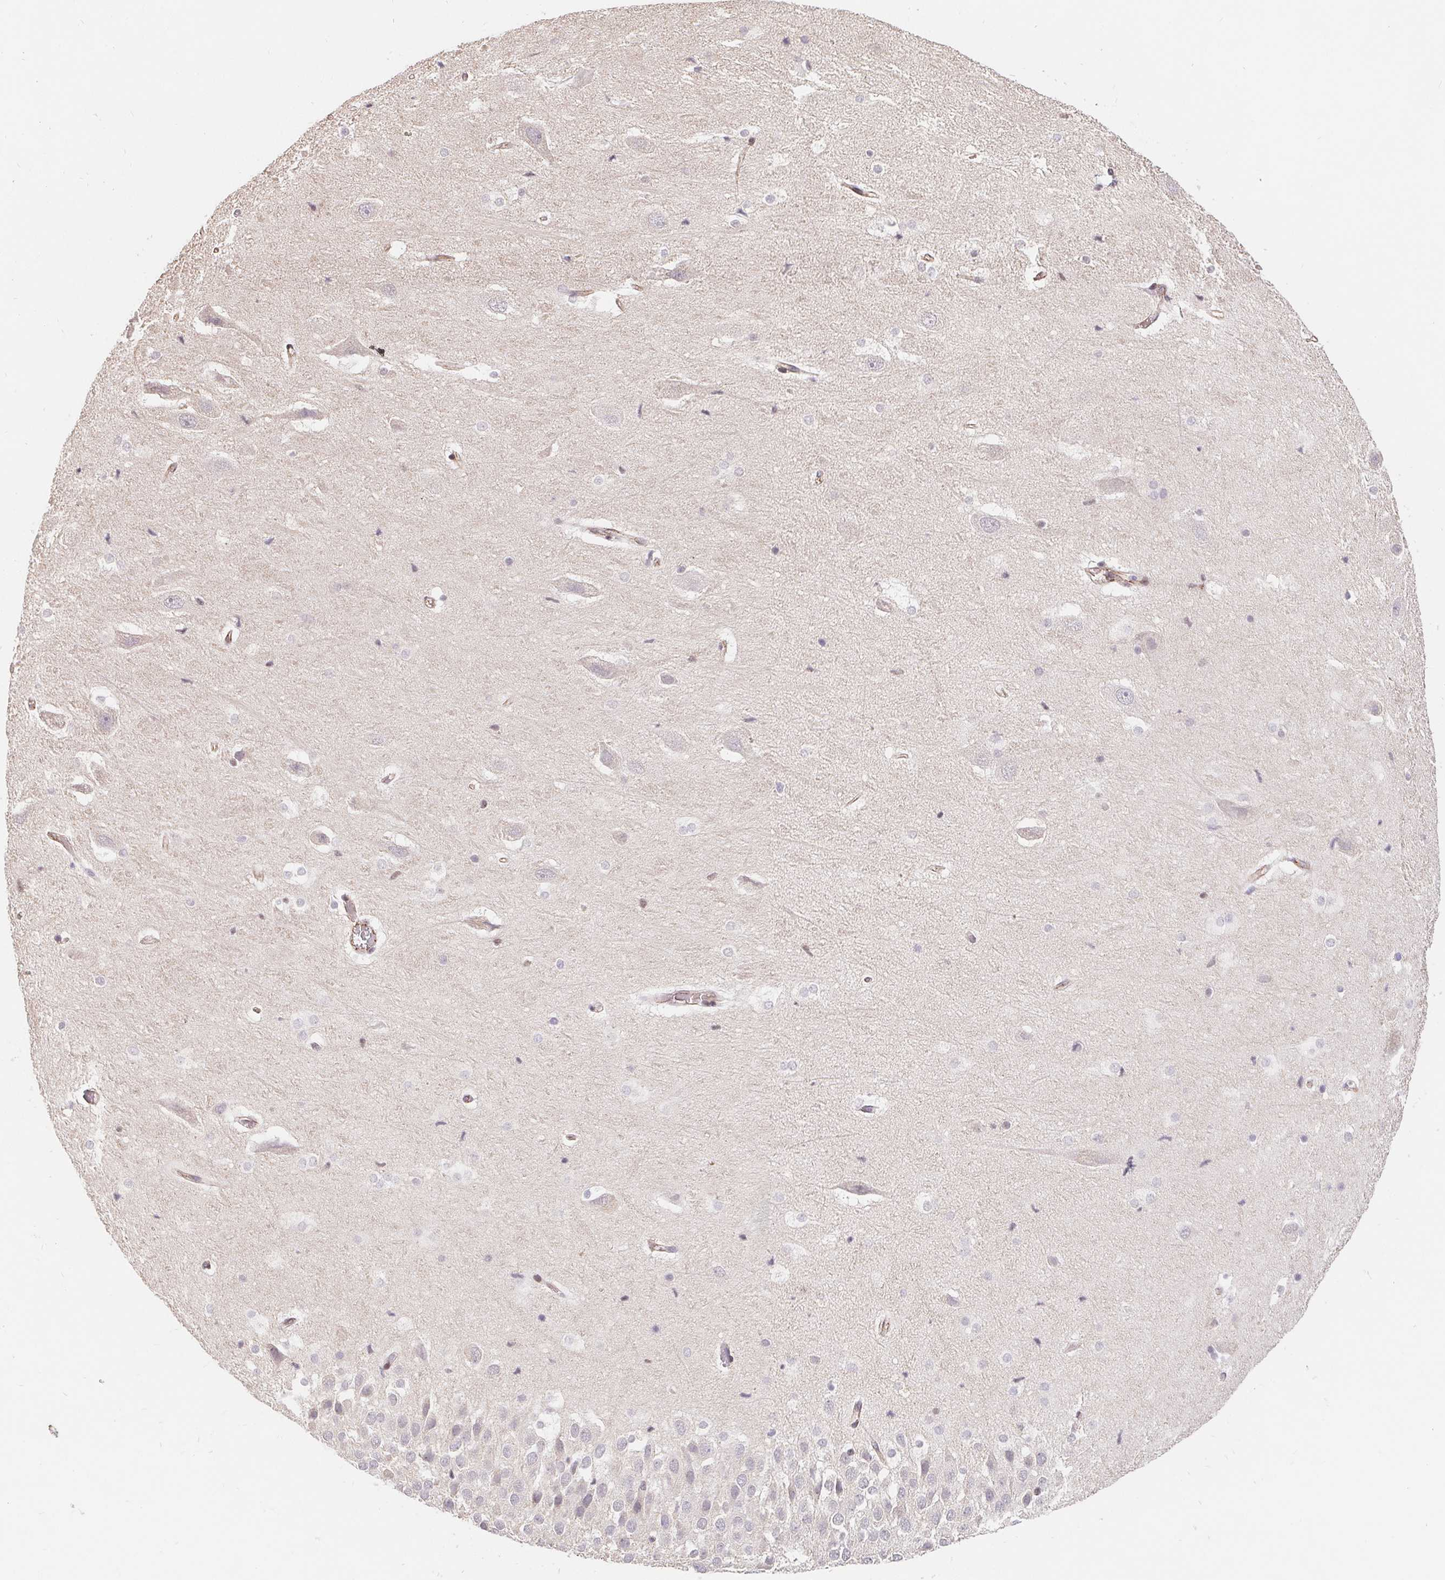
{"staining": {"intensity": "negative", "quantity": "none", "location": "none"}, "tissue": "hippocampus", "cell_type": "Glial cells", "image_type": "normal", "snomed": [{"axis": "morphology", "description": "Normal tissue, NOS"}, {"axis": "topography", "description": "Hippocampus"}], "caption": "An immunohistochemistry image of benign hippocampus is shown. There is no staining in glial cells of hippocampus.", "gene": "POU2F1", "patient": {"sex": "male", "age": 26}}